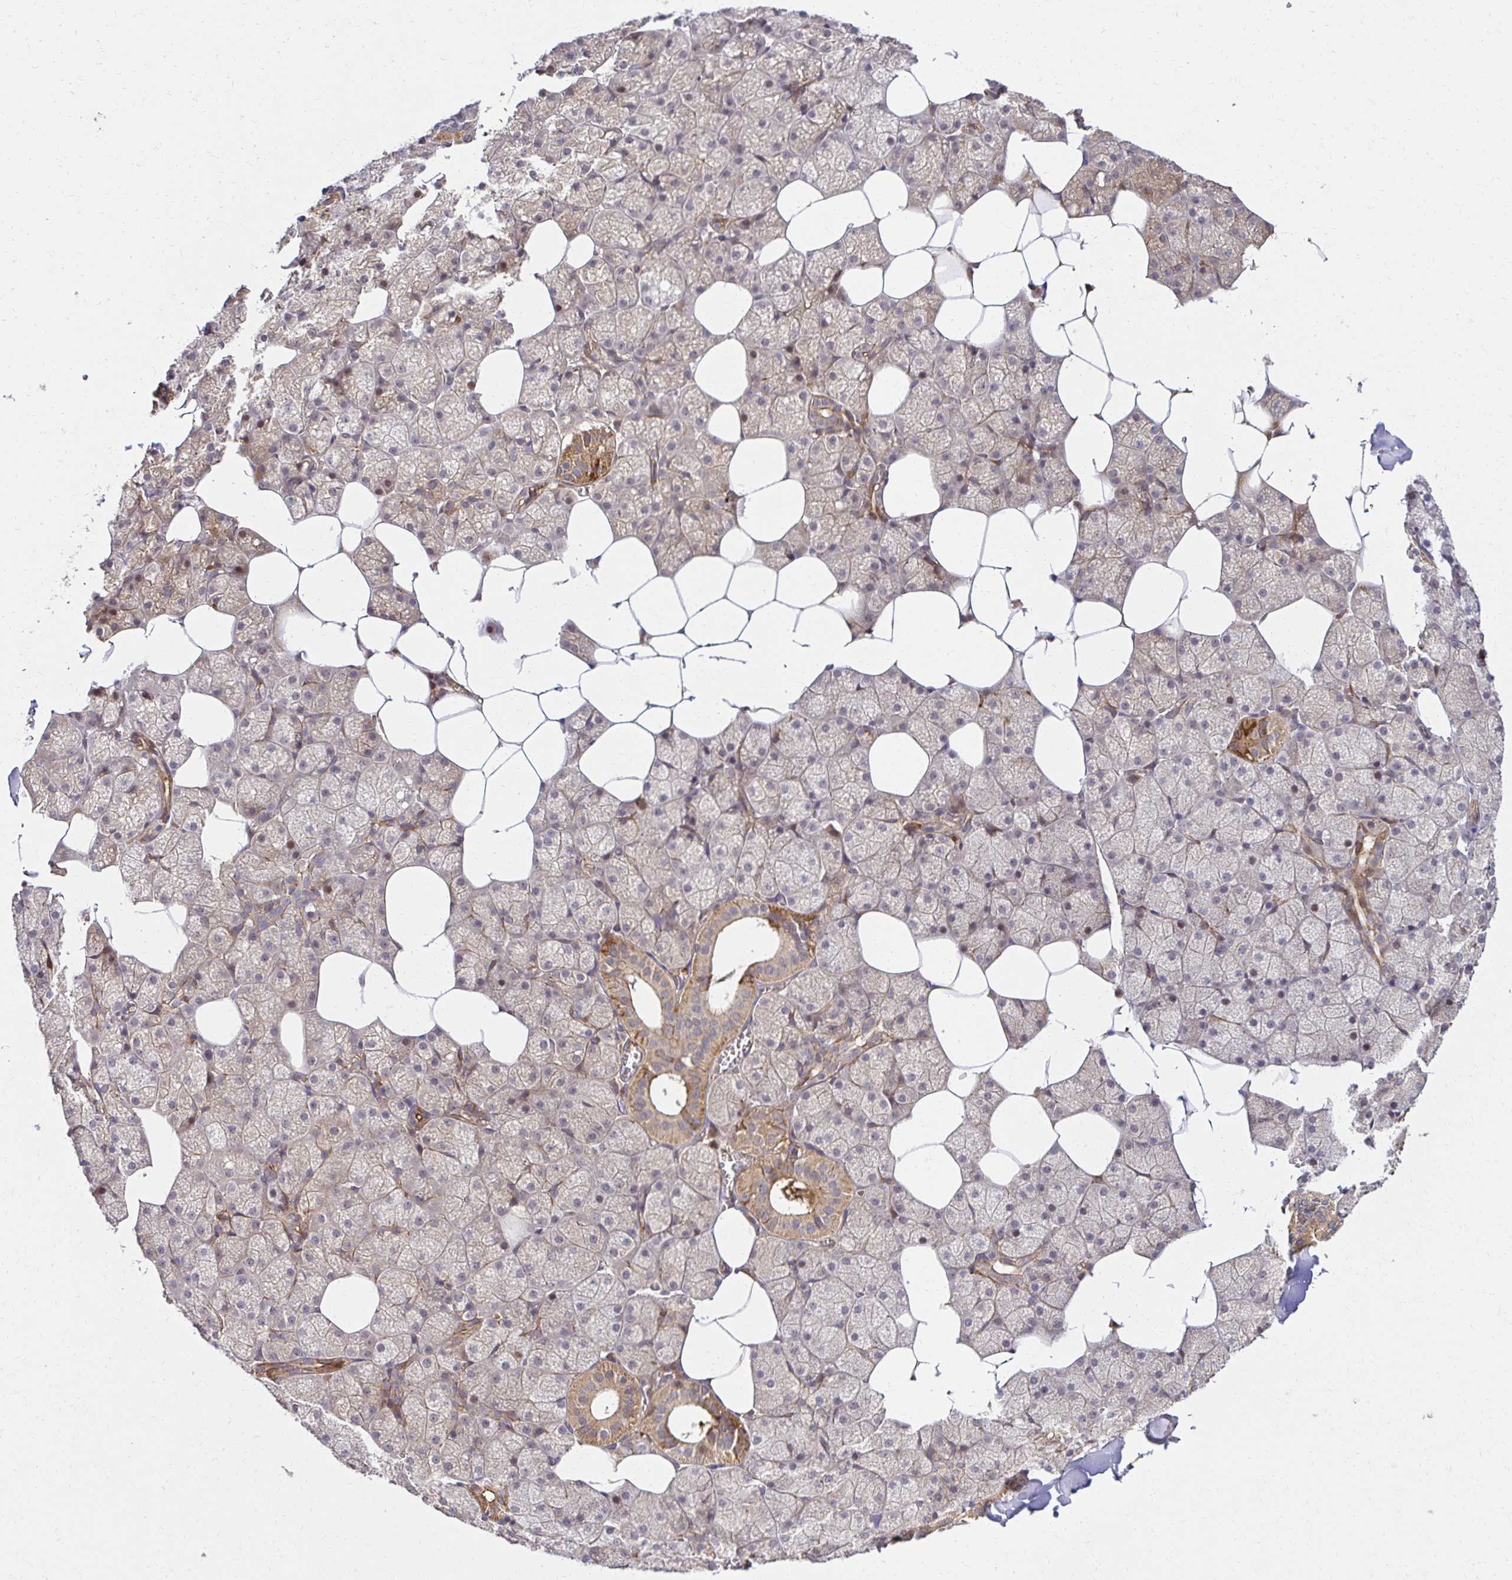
{"staining": {"intensity": "moderate", "quantity": "<25%", "location": "cytoplasmic/membranous,nuclear"}, "tissue": "salivary gland", "cell_type": "Glandular cells", "image_type": "normal", "snomed": [{"axis": "morphology", "description": "Normal tissue, NOS"}, {"axis": "topography", "description": "Salivary gland"}, {"axis": "topography", "description": "Peripheral nerve tissue"}], "caption": "A brown stain highlights moderate cytoplasmic/membranous,nuclear expression of a protein in glandular cells of normal salivary gland. (Stains: DAB in brown, nuclei in blue, Microscopy: brightfield microscopy at high magnification).", "gene": "PSMA4", "patient": {"sex": "male", "age": 38}}